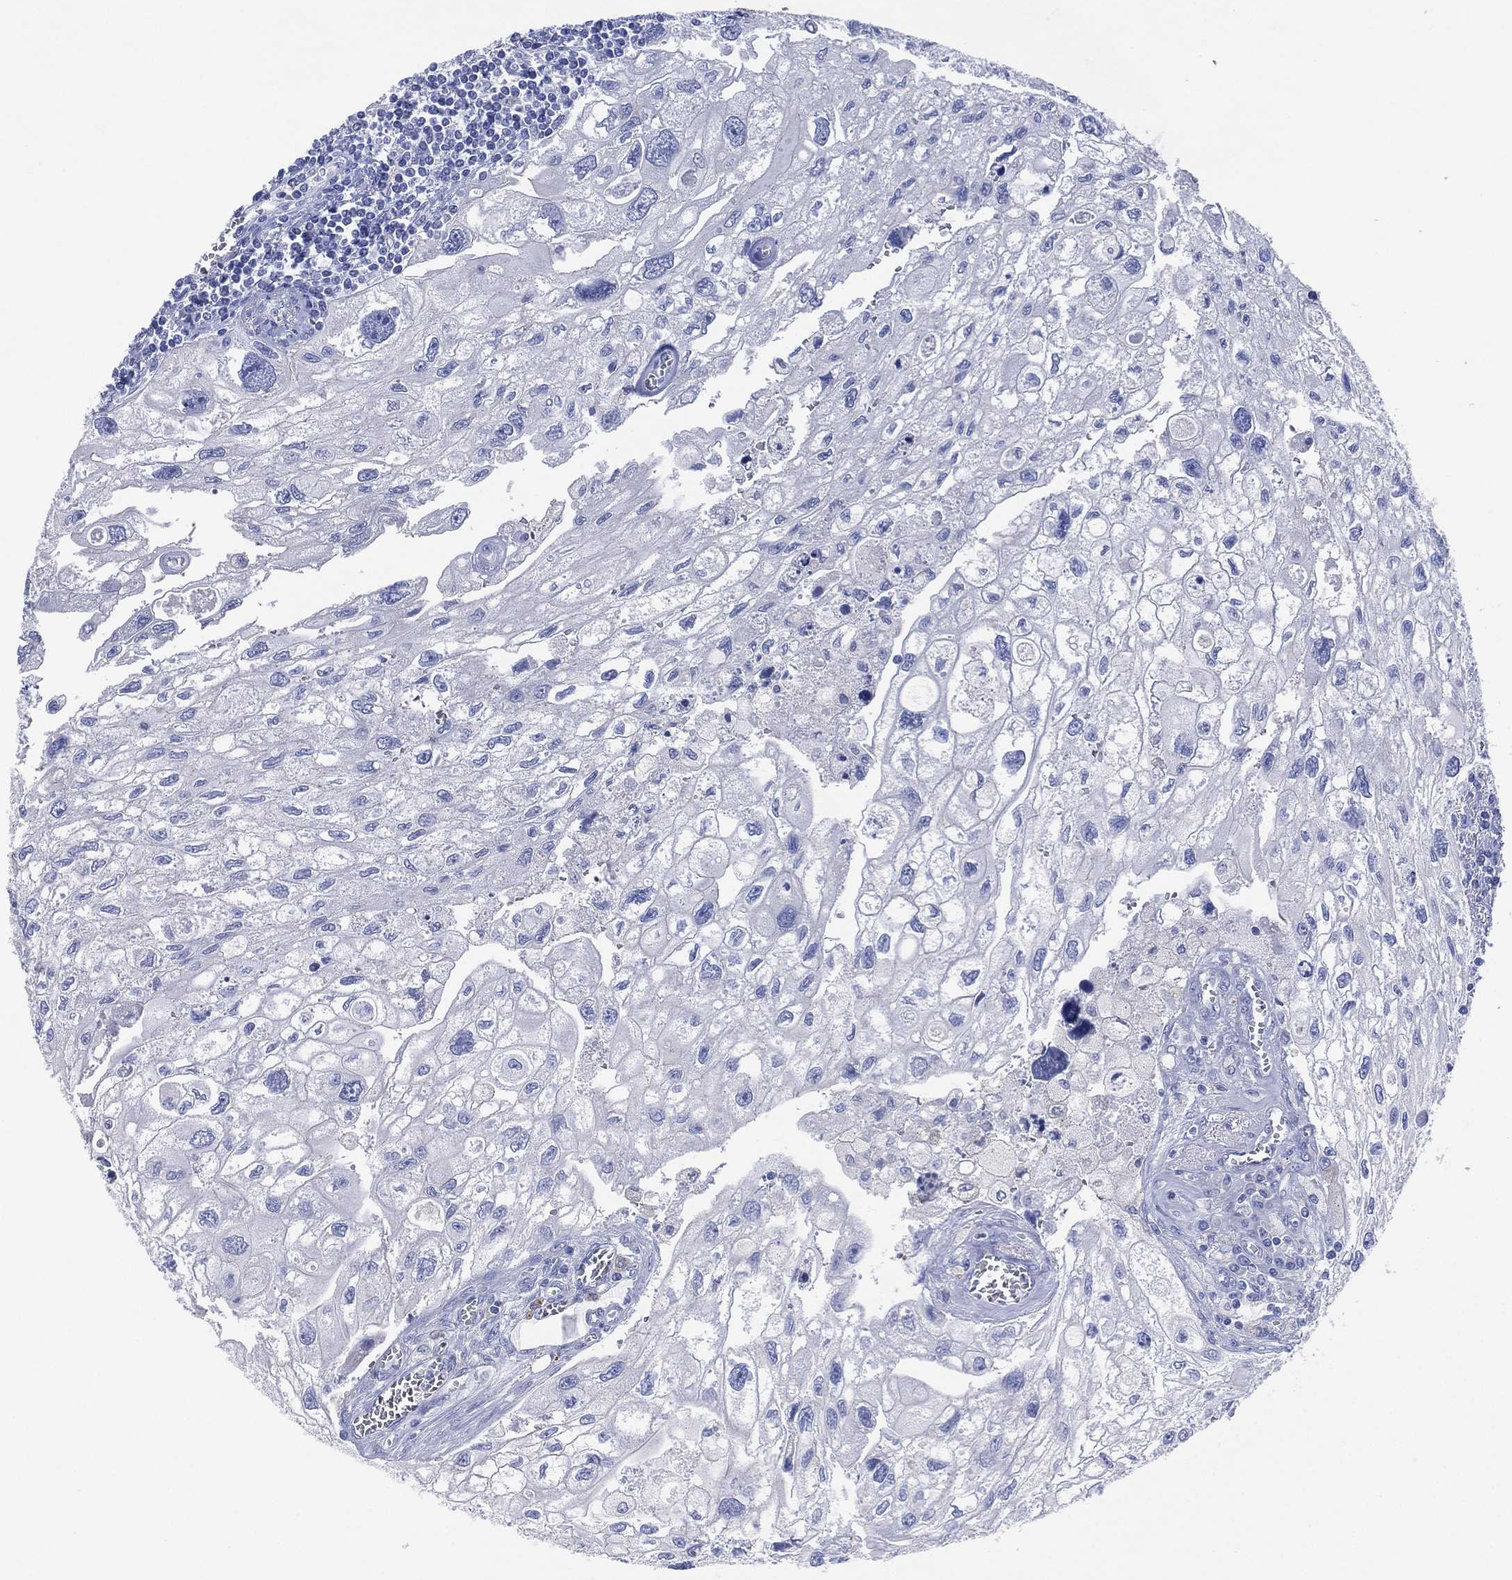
{"staining": {"intensity": "negative", "quantity": "none", "location": "none"}, "tissue": "urothelial cancer", "cell_type": "Tumor cells", "image_type": "cancer", "snomed": [{"axis": "morphology", "description": "Urothelial carcinoma, High grade"}, {"axis": "topography", "description": "Urinary bladder"}], "caption": "This is an immunohistochemistry (IHC) histopathology image of urothelial cancer. There is no staining in tumor cells.", "gene": "CHRNA3", "patient": {"sex": "male", "age": 59}}